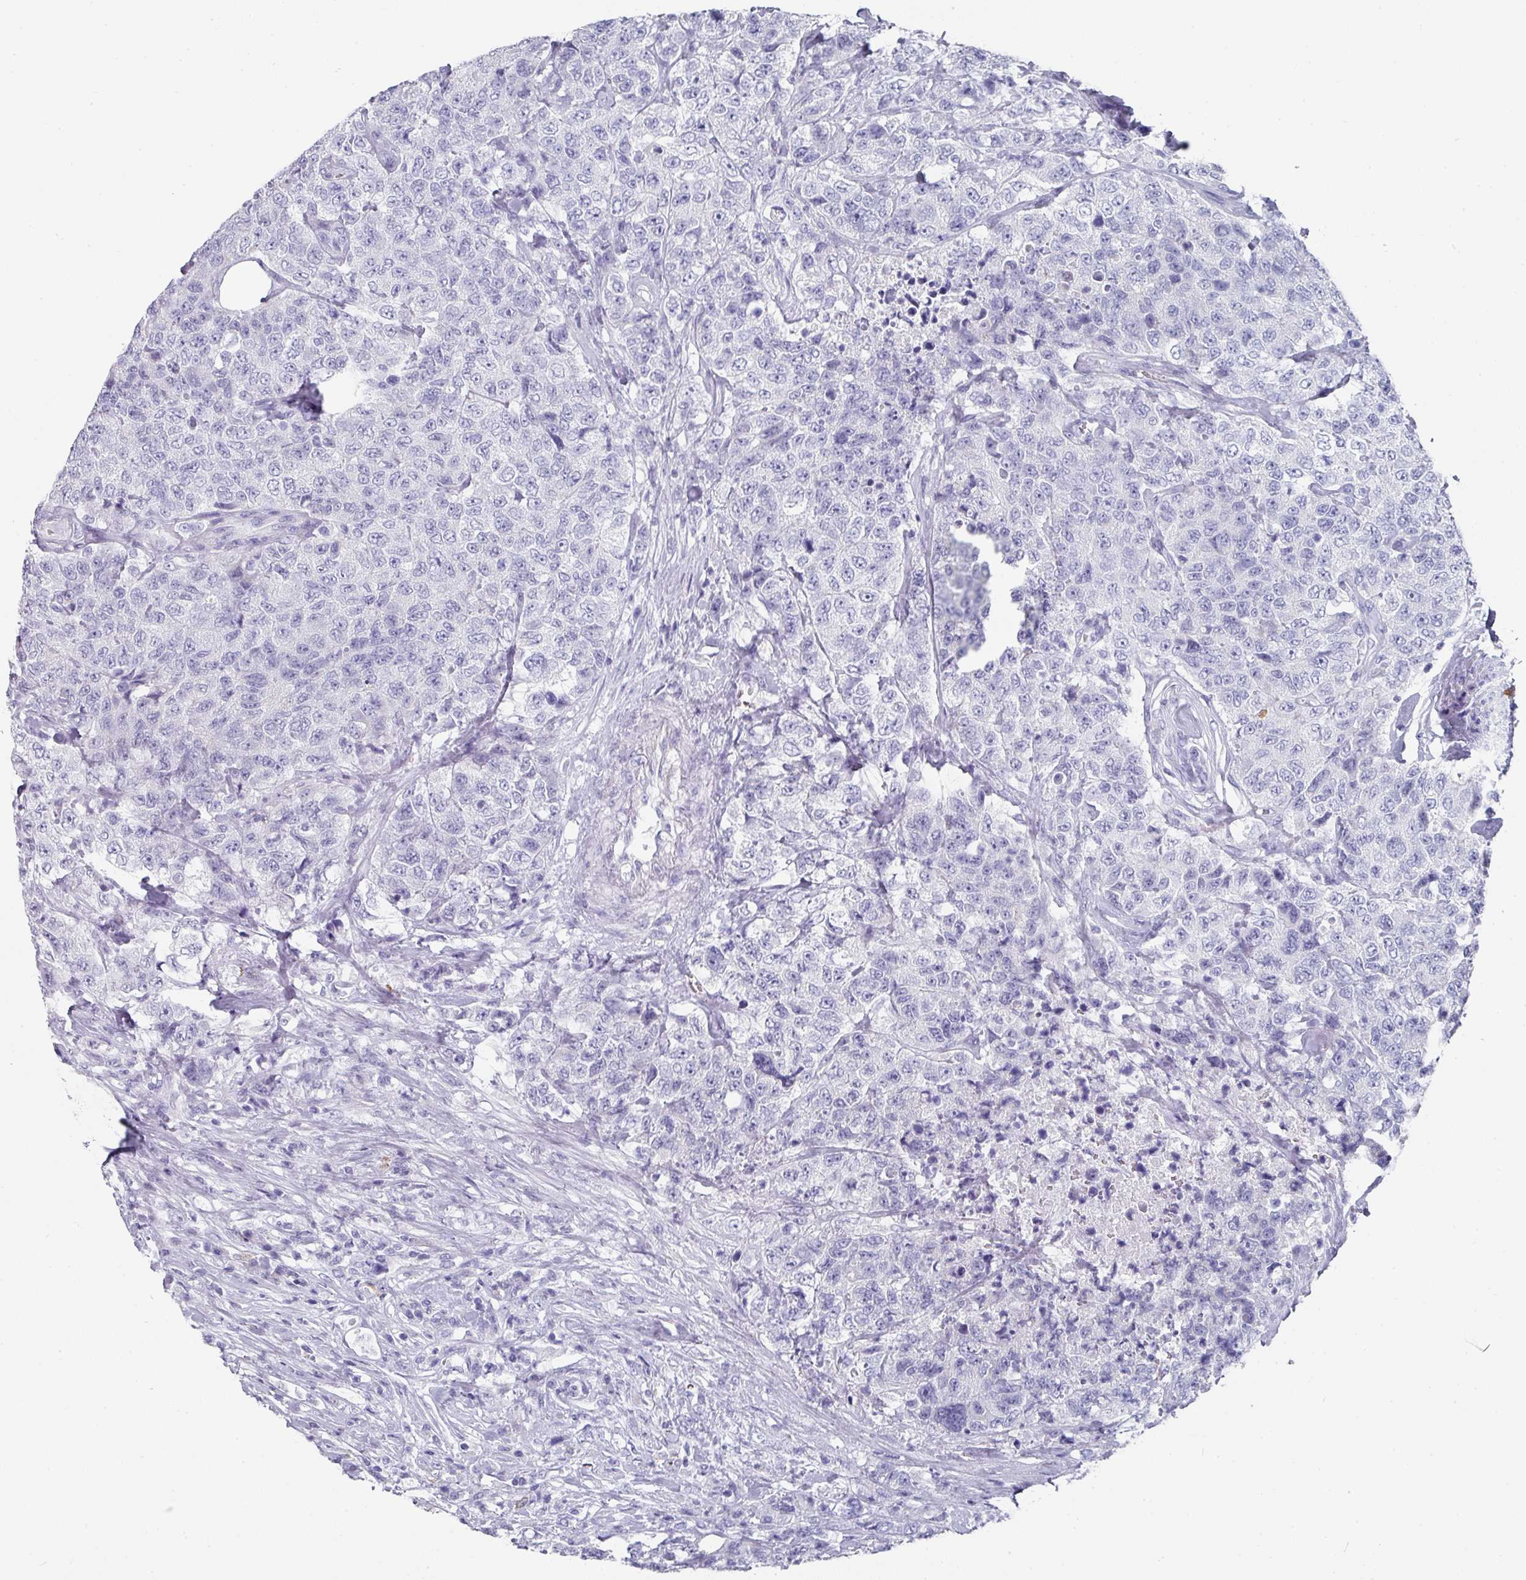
{"staining": {"intensity": "negative", "quantity": "none", "location": "none"}, "tissue": "urothelial cancer", "cell_type": "Tumor cells", "image_type": "cancer", "snomed": [{"axis": "morphology", "description": "Urothelial carcinoma, High grade"}, {"axis": "topography", "description": "Urinary bladder"}], "caption": "Immunohistochemistry (IHC) of human high-grade urothelial carcinoma exhibits no positivity in tumor cells.", "gene": "SETBP1", "patient": {"sex": "female", "age": 78}}